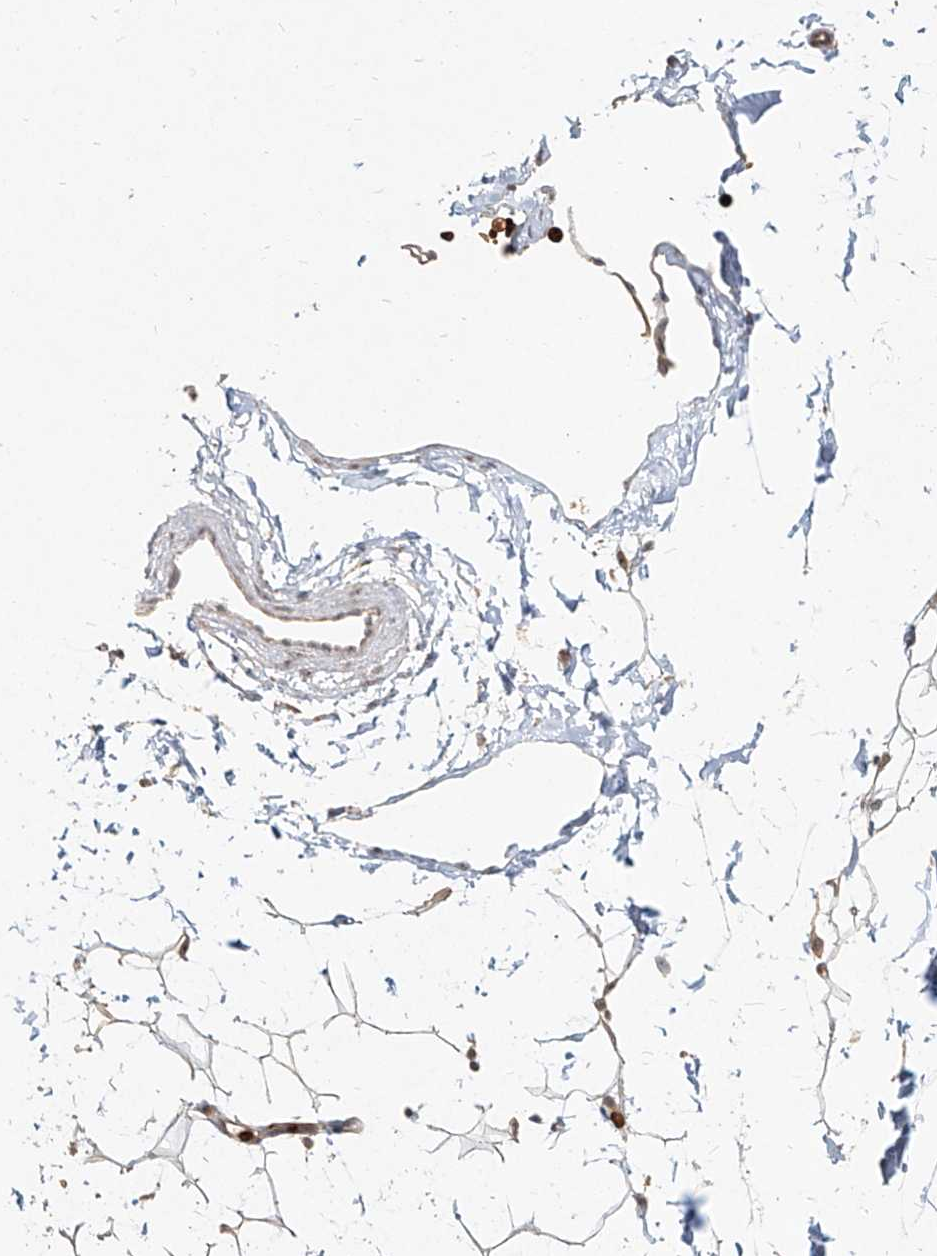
{"staining": {"intensity": "moderate", "quantity": ">75%", "location": "nuclear"}, "tissue": "adipose tissue", "cell_type": "Adipocytes", "image_type": "normal", "snomed": [{"axis": "morphology", "description": "Normal tissue, NOS"}, {"axis": "topography", "description": "Breast"}], "caption": "Human adipose tissue stained with a protein marker exhibits moderate staining in adipocytes.", "gene": "BYSL", "patient": {"sex": "female", "age": 23}}